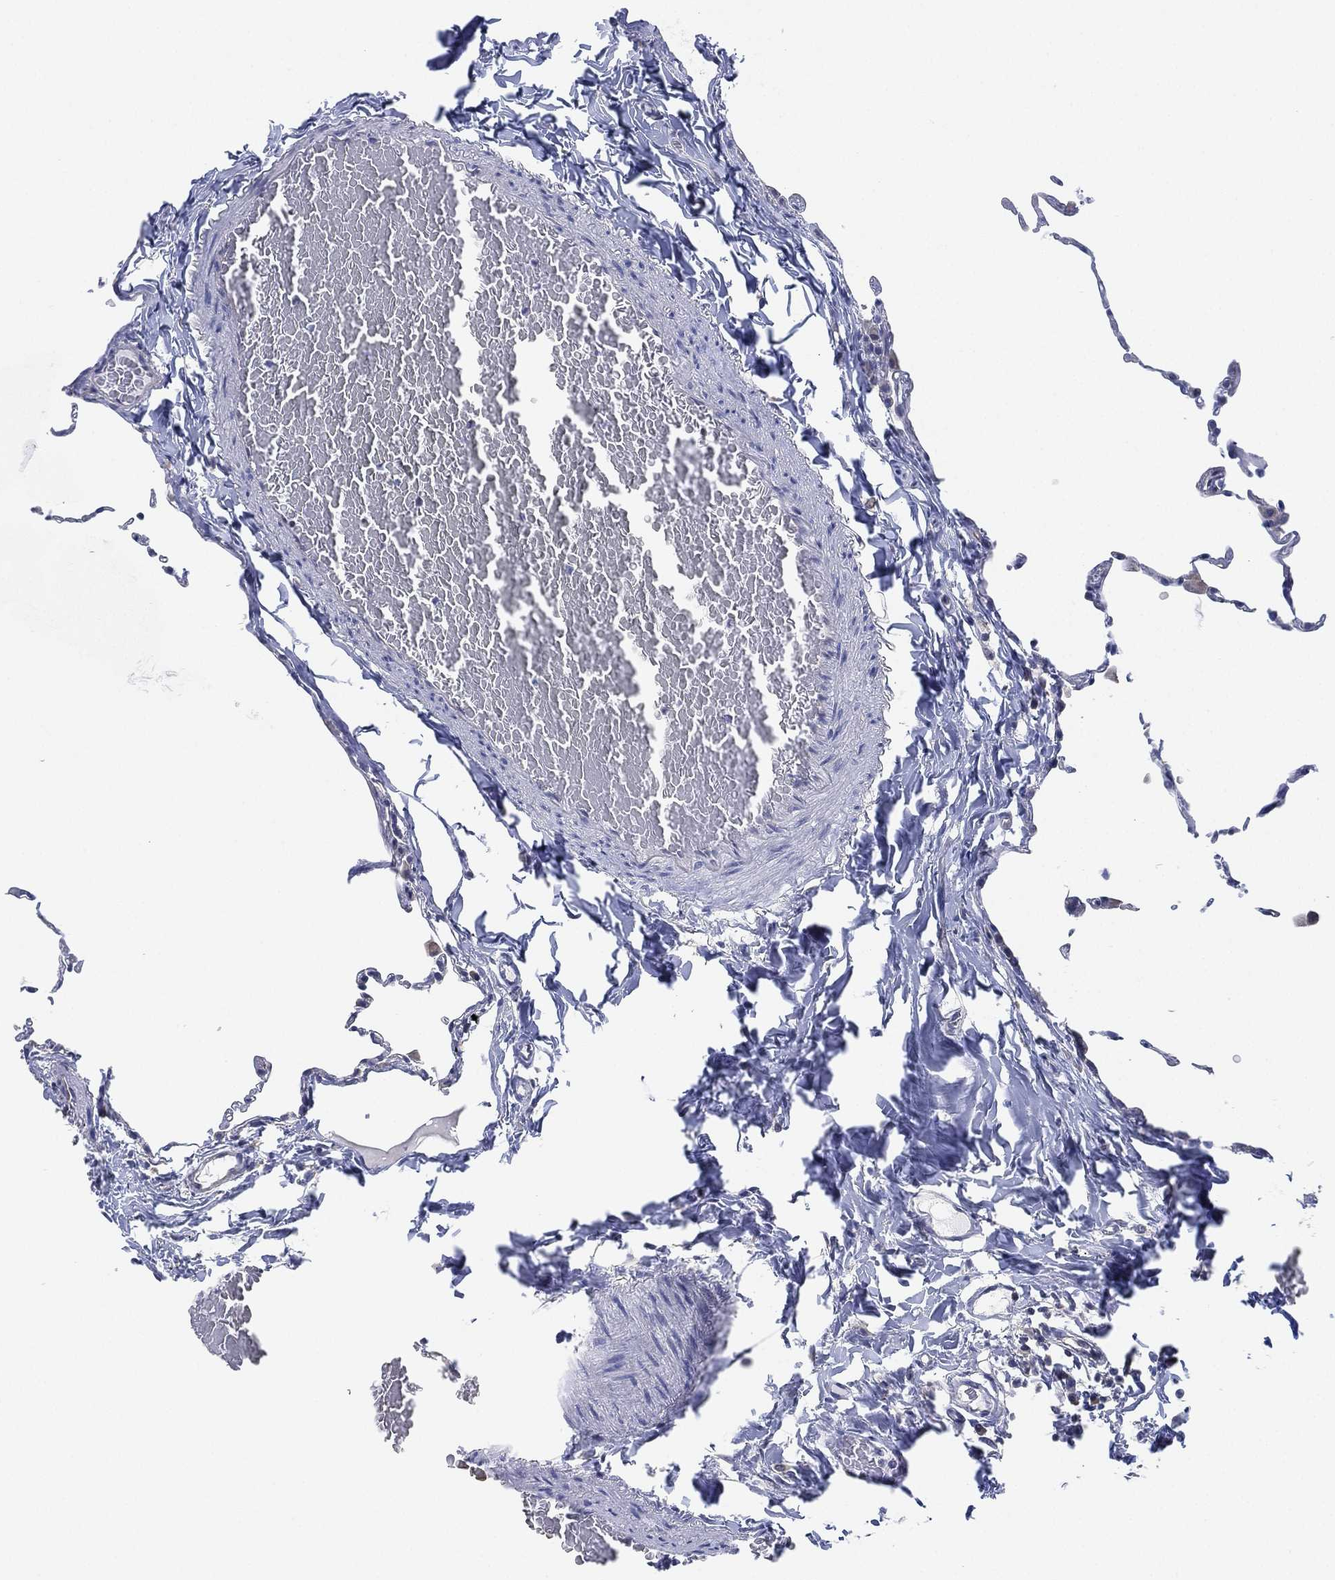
{"staining": {"intensity": "negative", "quantity": "none", "location": "none"}, "tissue": "lung", "cell_type": "Alveolar cells", "image_type": "normal", "snomed": [{"axis": "morphology", "description": "Normal tissue, NOS"}, {"axis": "topography", "description": "Lung"}], "caption": "High magnification brightfield microscopy of unremarkable lung stained with DAB (3,3'-diaminobenzidine) (brown) and counterstained with hematoxylin (blue): alveolar cells show no significant positivity.", "gene": "CFTR", "patient": {"sex": "female", "age": 57}}